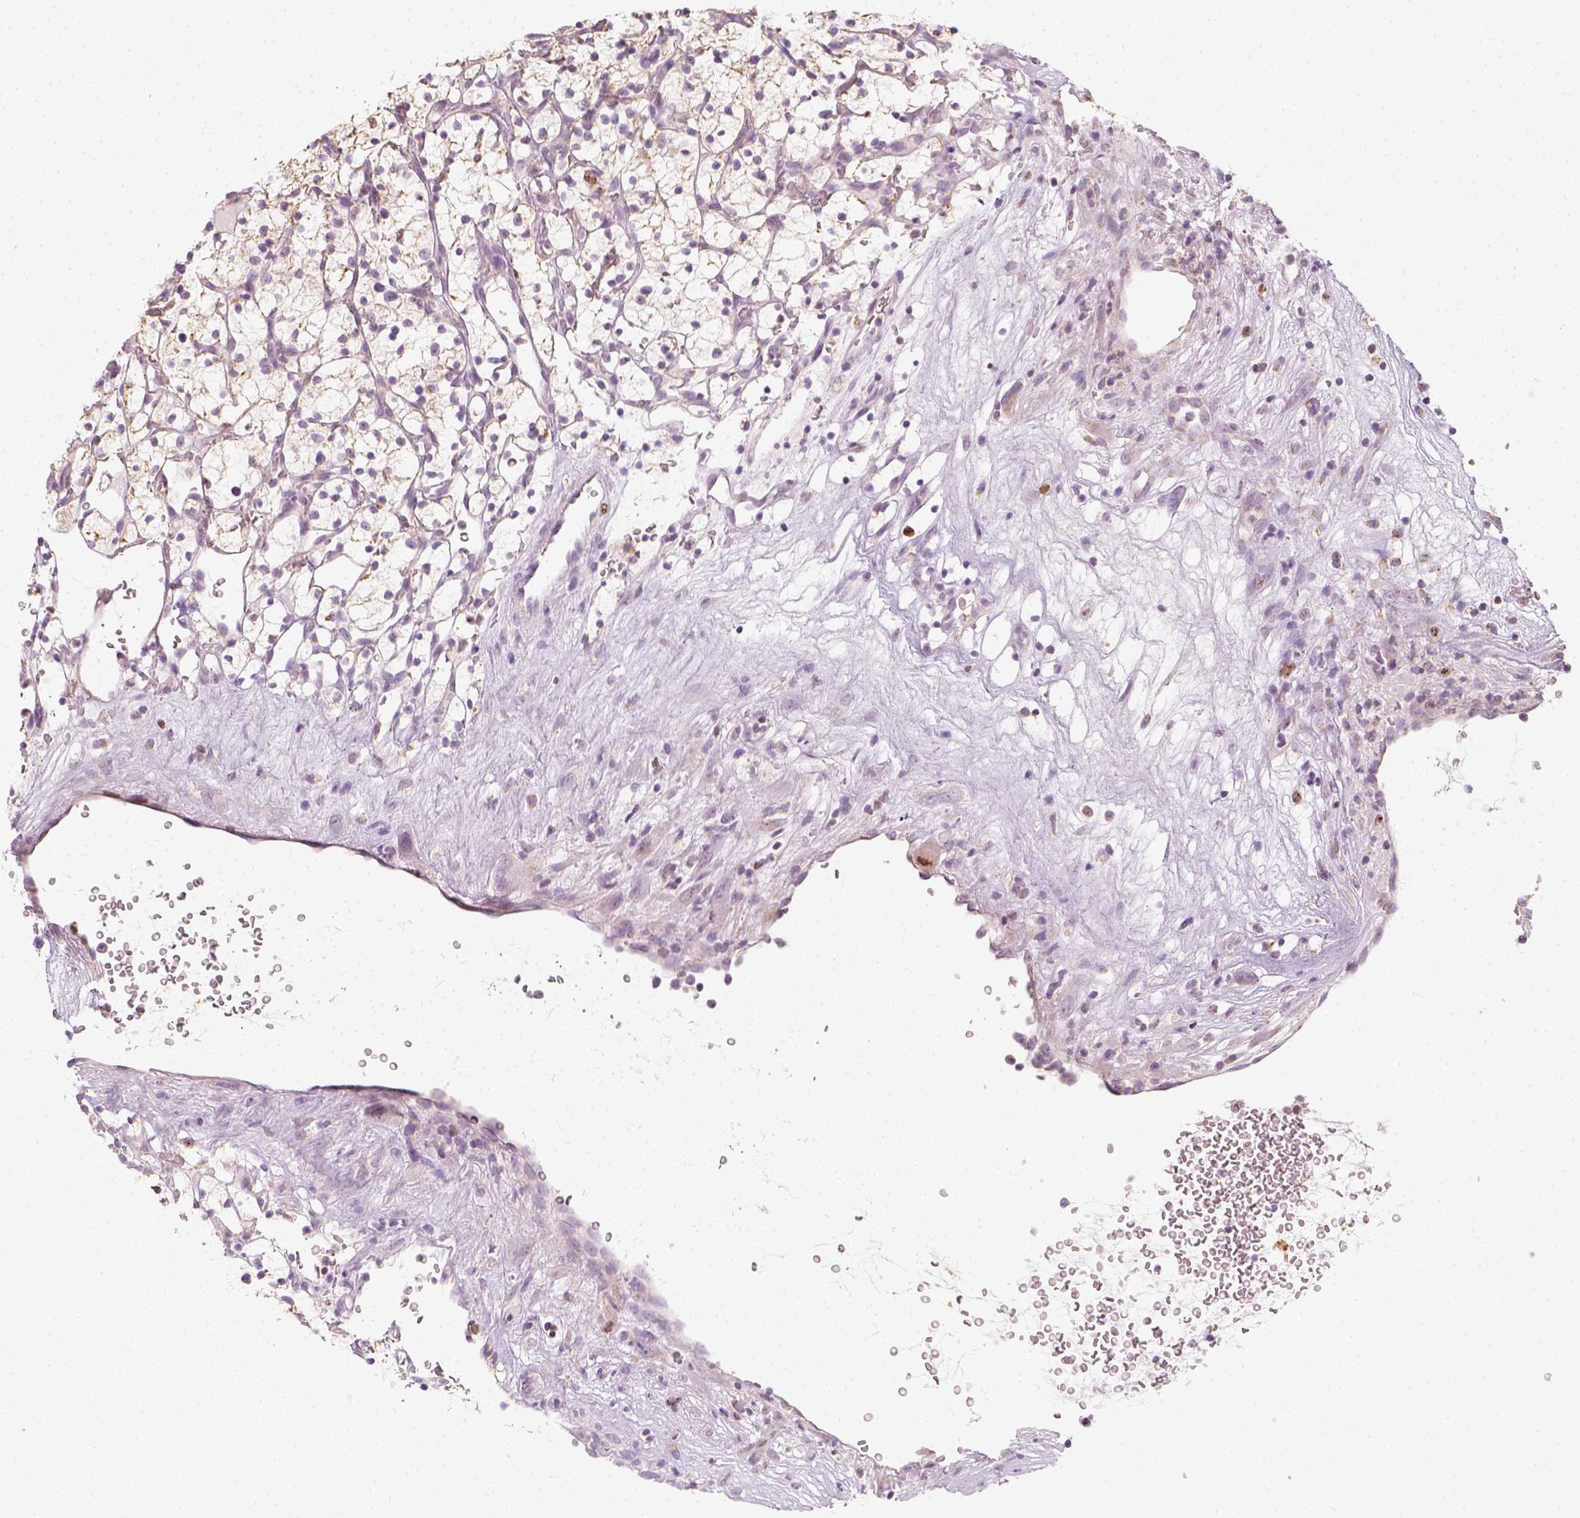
{"staining": {"intensity": "moderate", "quantity": ">75%", "location": "cytoplasmic/membranous"}, "tissue": "renal cancer", "cell_type": "Tumor cells", "image_type": "cancer", "snomed": [{"axis": "morphology", "description": "Adenocarcinoma, NOS"}, {"axis": "topography", "description": "Kidney"}], "caption": "The image exhibits staining of adenocarcinoma (renal), revealing moderate cytoplasmic/membranous protein expression (brown color) within tumor cells.", "gene": "LCA5", "patient": {"sex": "female", "age": 64}}